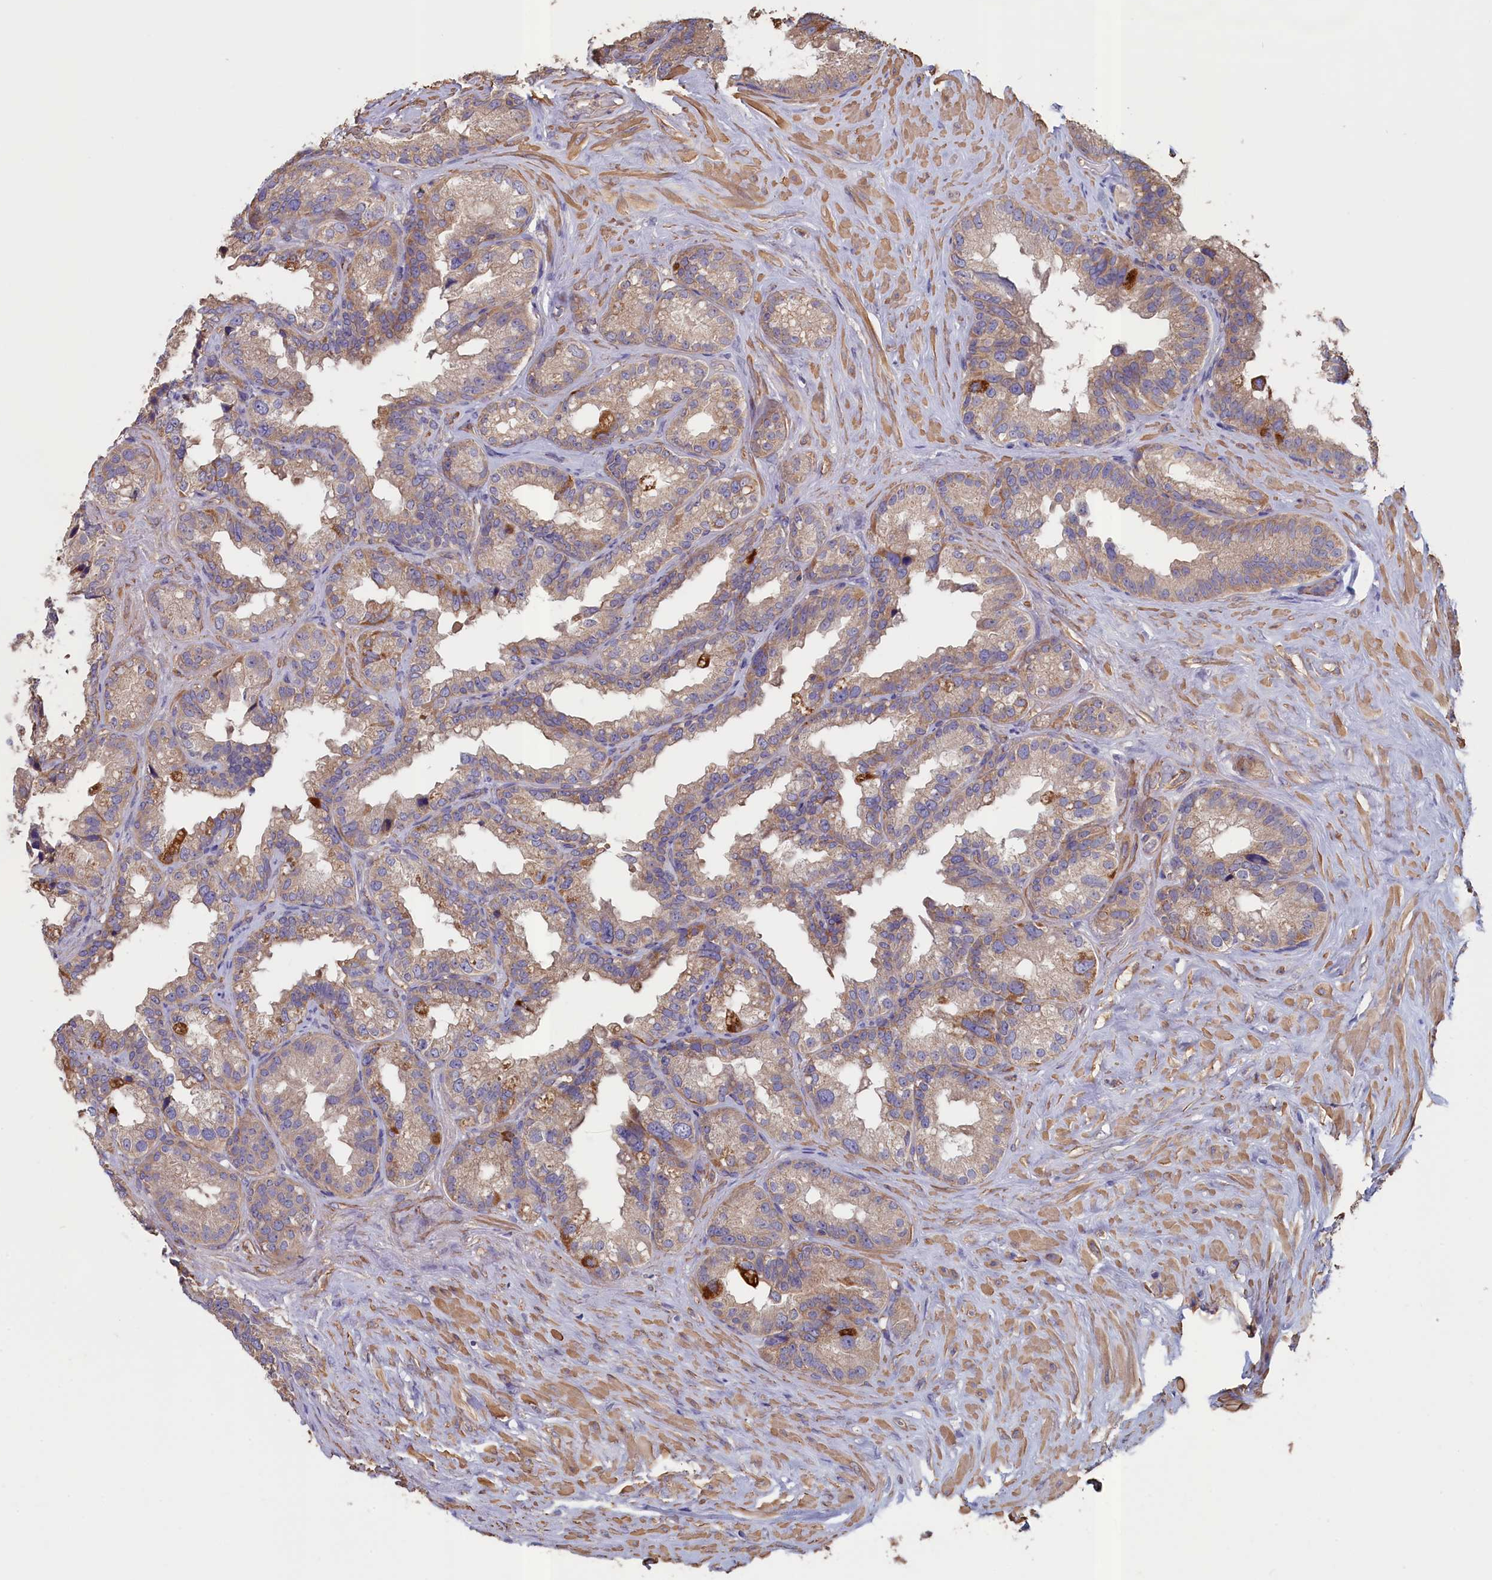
{"staining": {"intensity": "moderate", "quantity": "<25%", "location": "cytoplasmic/membranous"}, "tissue": "seminal vesicle", "cell_type": "Glandular cells", "image_type": "normal", "snomed": [{"axis": "morphology", "description": "Normal tissue, NOS"}, {"axis": "topography", "description": "Seminal veicle"}], "caption": "A high-resolution micrograph shows immunohistochemistry staining of unremarkable seminal vesicle, which demonstrates moderate cytoplasmic/membranous staining in about <25% of glandular cells. The staining was performed using DAB (3,3'-diaminobenzidine), with brown indicating positive protein expression. Nuclei are stained blue with hematoxylin.", "gene": "ANKRD2", "patient": {"sex": "male", "age": 80}}